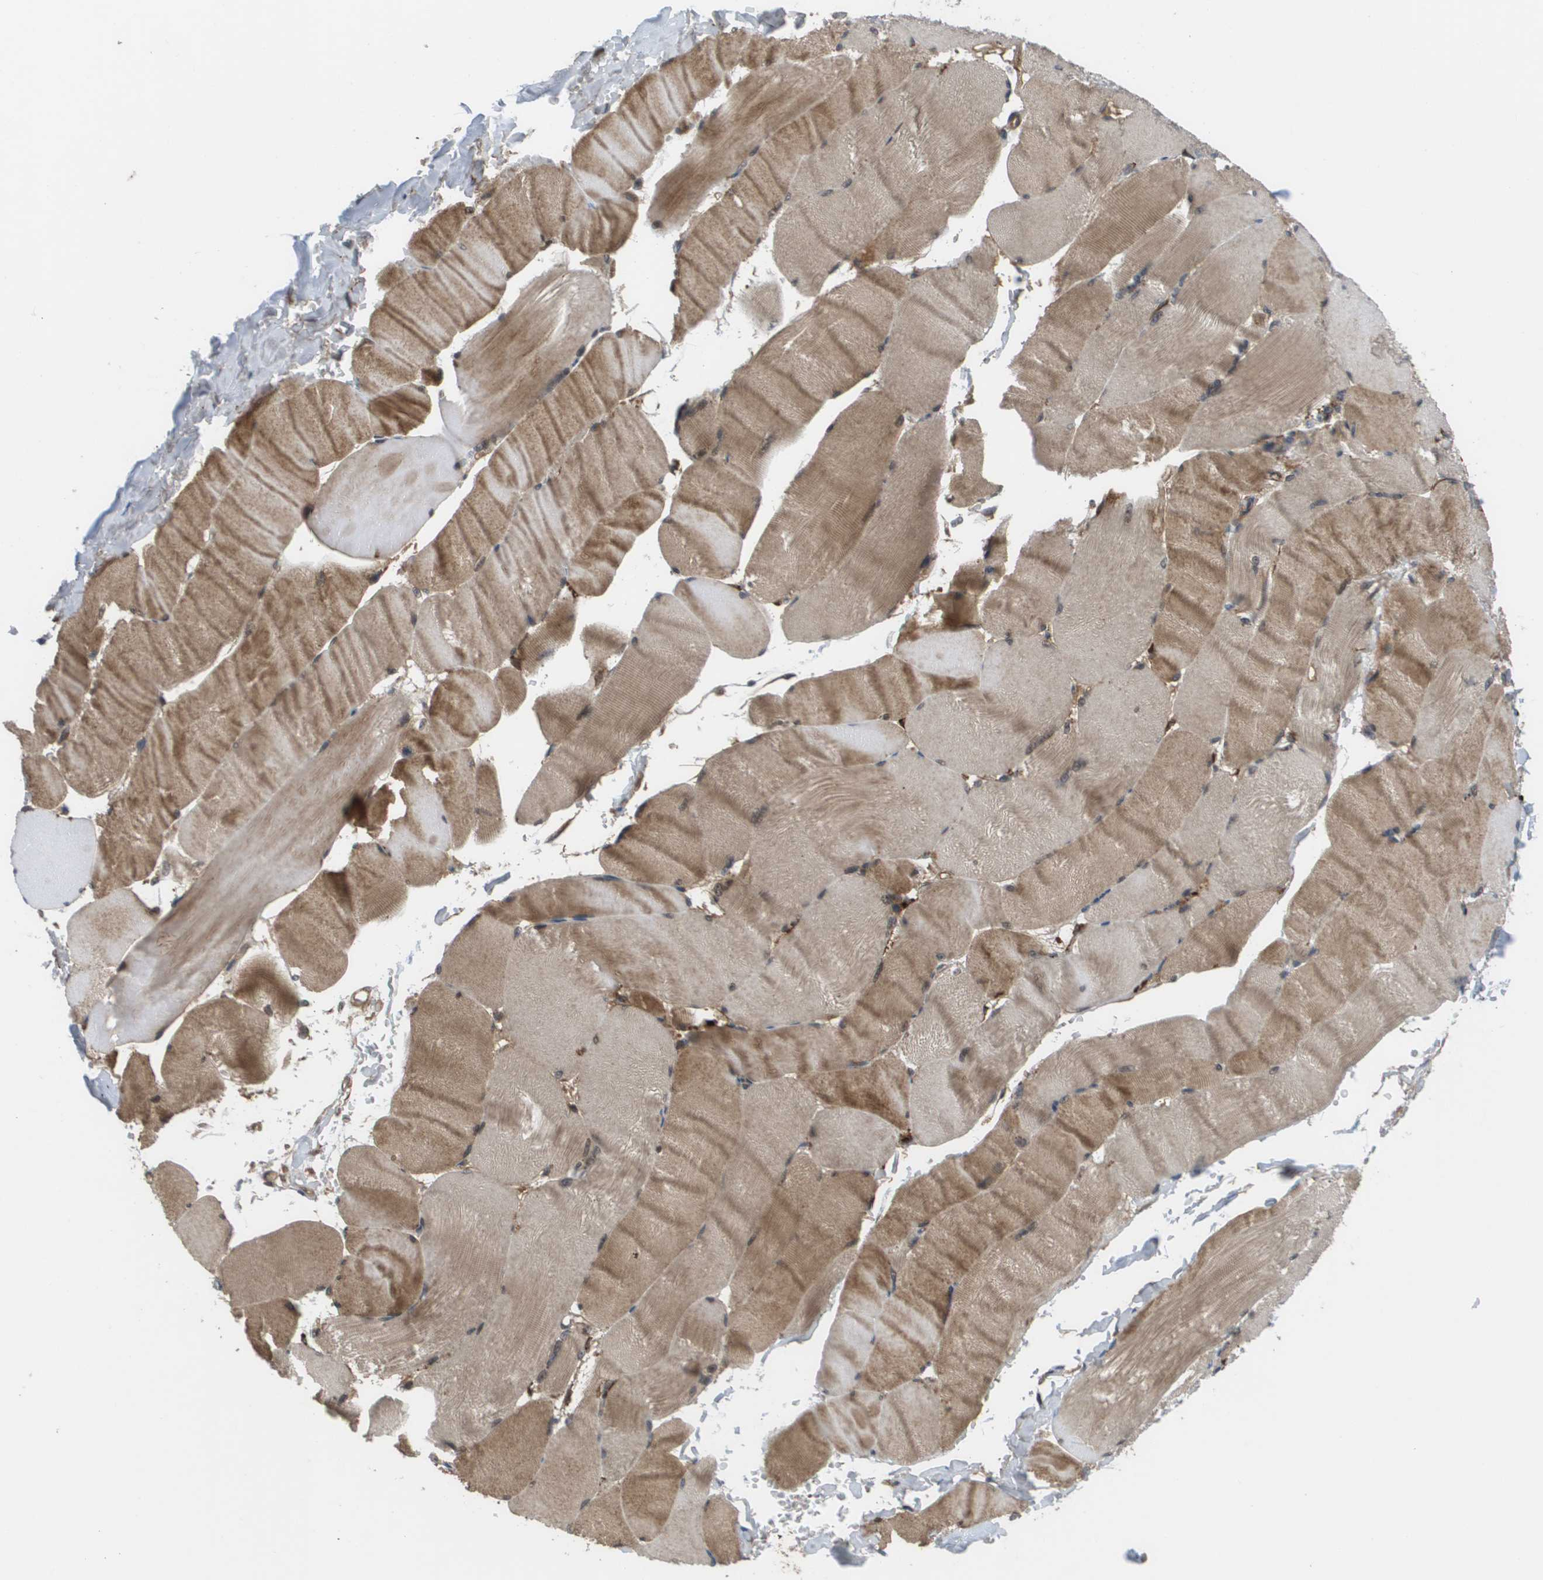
{"staining": {"intensity": "moderate", "quantity": ">75%", "location": "cytoplasmic/membranous"}, "tissue": "skeletal muscle", "cell_type": "Myocytes", "image_type": "normal", "snomed": [{"axis": "morphology", "description": "Normal tissue, NOS"}, {"axis": "topography", "description": "Skin"}, {"axis": "topography", "description": "Skeletal muscle"}], "caption": "Protein staining of normal skeletal muscle reveals moderate cytoplasmic/membranous positivity in approximately >75% of myocytes. (DAB = brown stain, brightfield microscopy at high magnification).", "gene": "CTPS2", "patient": {"sex": "male", "age": 83}}